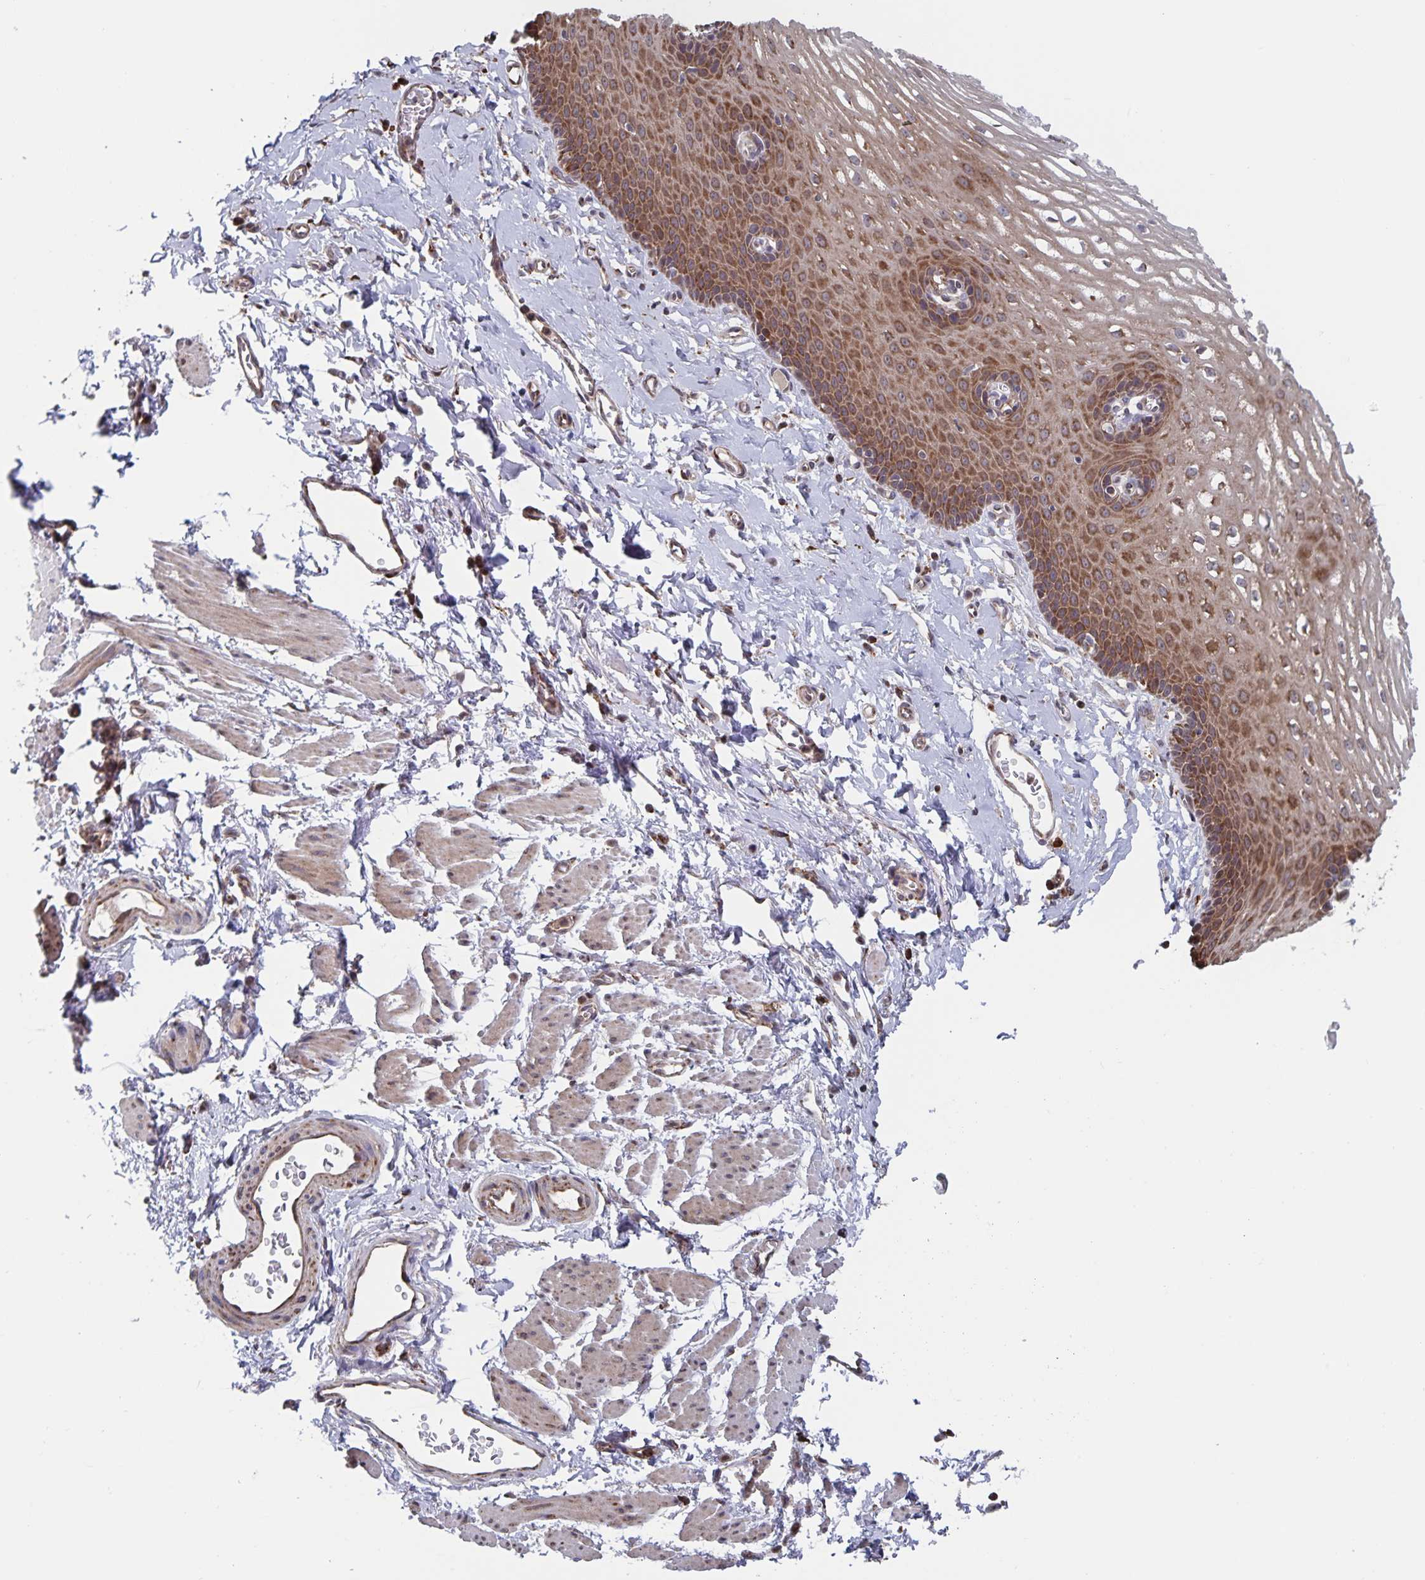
{"staining": {"intensity": "strong", "quantity": "25%-75%", "location": "cytoplasmic/membranous"}, "tissue": "esophagus", "cell_type": "Squamous epithelial cells", "image_type": "normal", "snomed": [{"axis": "morphology", "description": "Normal tissue, NOS"}, {"axis": "topography", "description": "Esophagus"}], "caption": "Approximately 25%-75% of squamous epithelial cells in unremarkable esophagus show strong cytoplasmic/membranous protein expression as visualized by brown immunohistochemical staining.", "gene": "ACACA", "patient": {"sex": "male", "age": 70}}